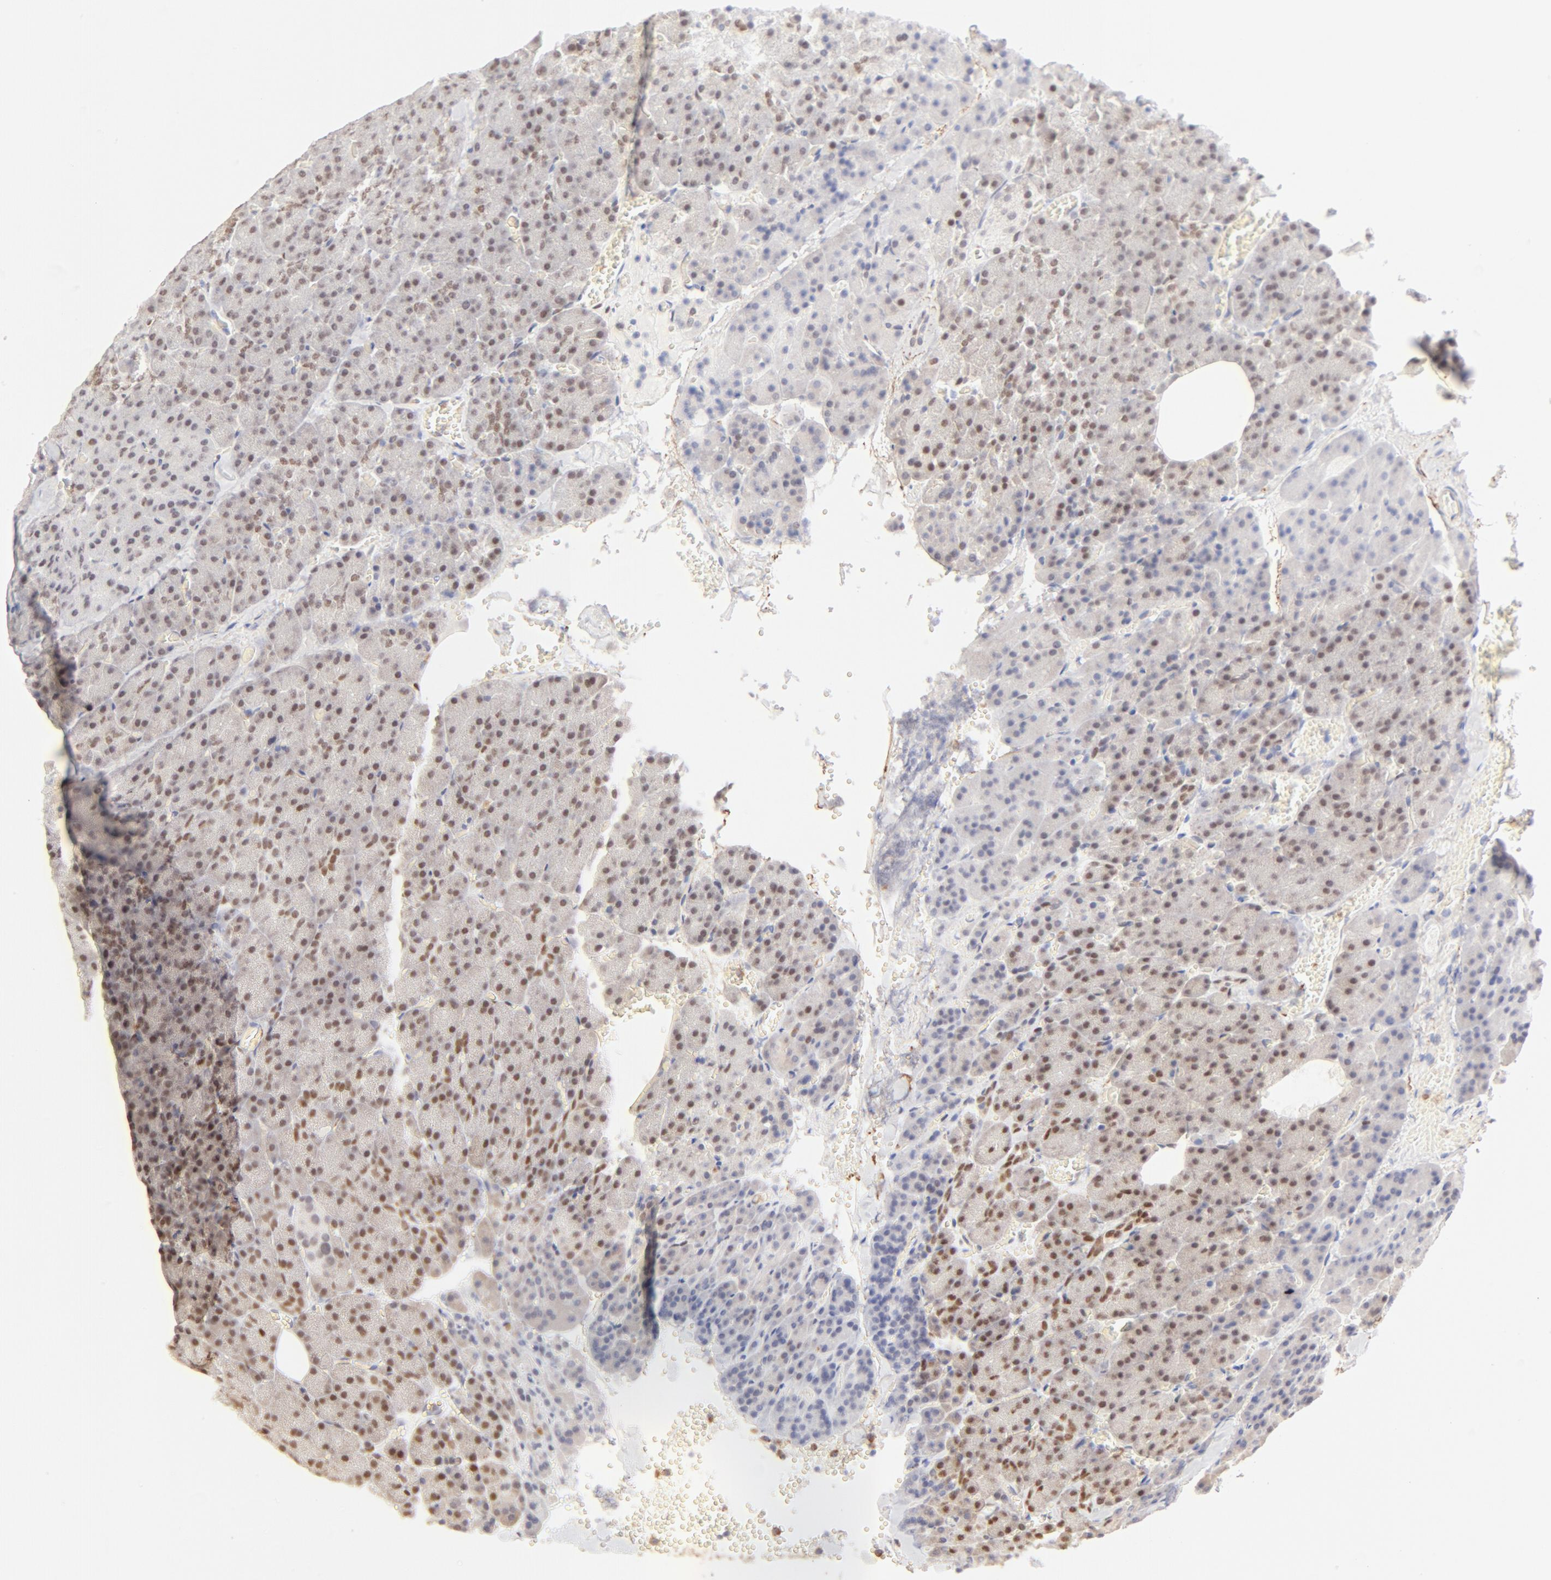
{"staining": {"intensity": "negative", "quantity": "none", "location": "none"}, "tissue": "carcinoid", "cell_type": "Tumor cells", "image_type": "cancer", "snomed": [{"axis": "morphology", "description": "Normal tissue, NOS"}, {"axis": "morphology", "description": "Carcinoid, malignant, NOS"}, {"axis": "topography", "description": "Pancreas"}], "caption": "Immunohistochemistry micrograph of human carcinoid stained for a protein (brown), which exhibits no positivity in tumor cells.", "gene": "PBX1", "patient": {"sex": "female", "age": 35}}